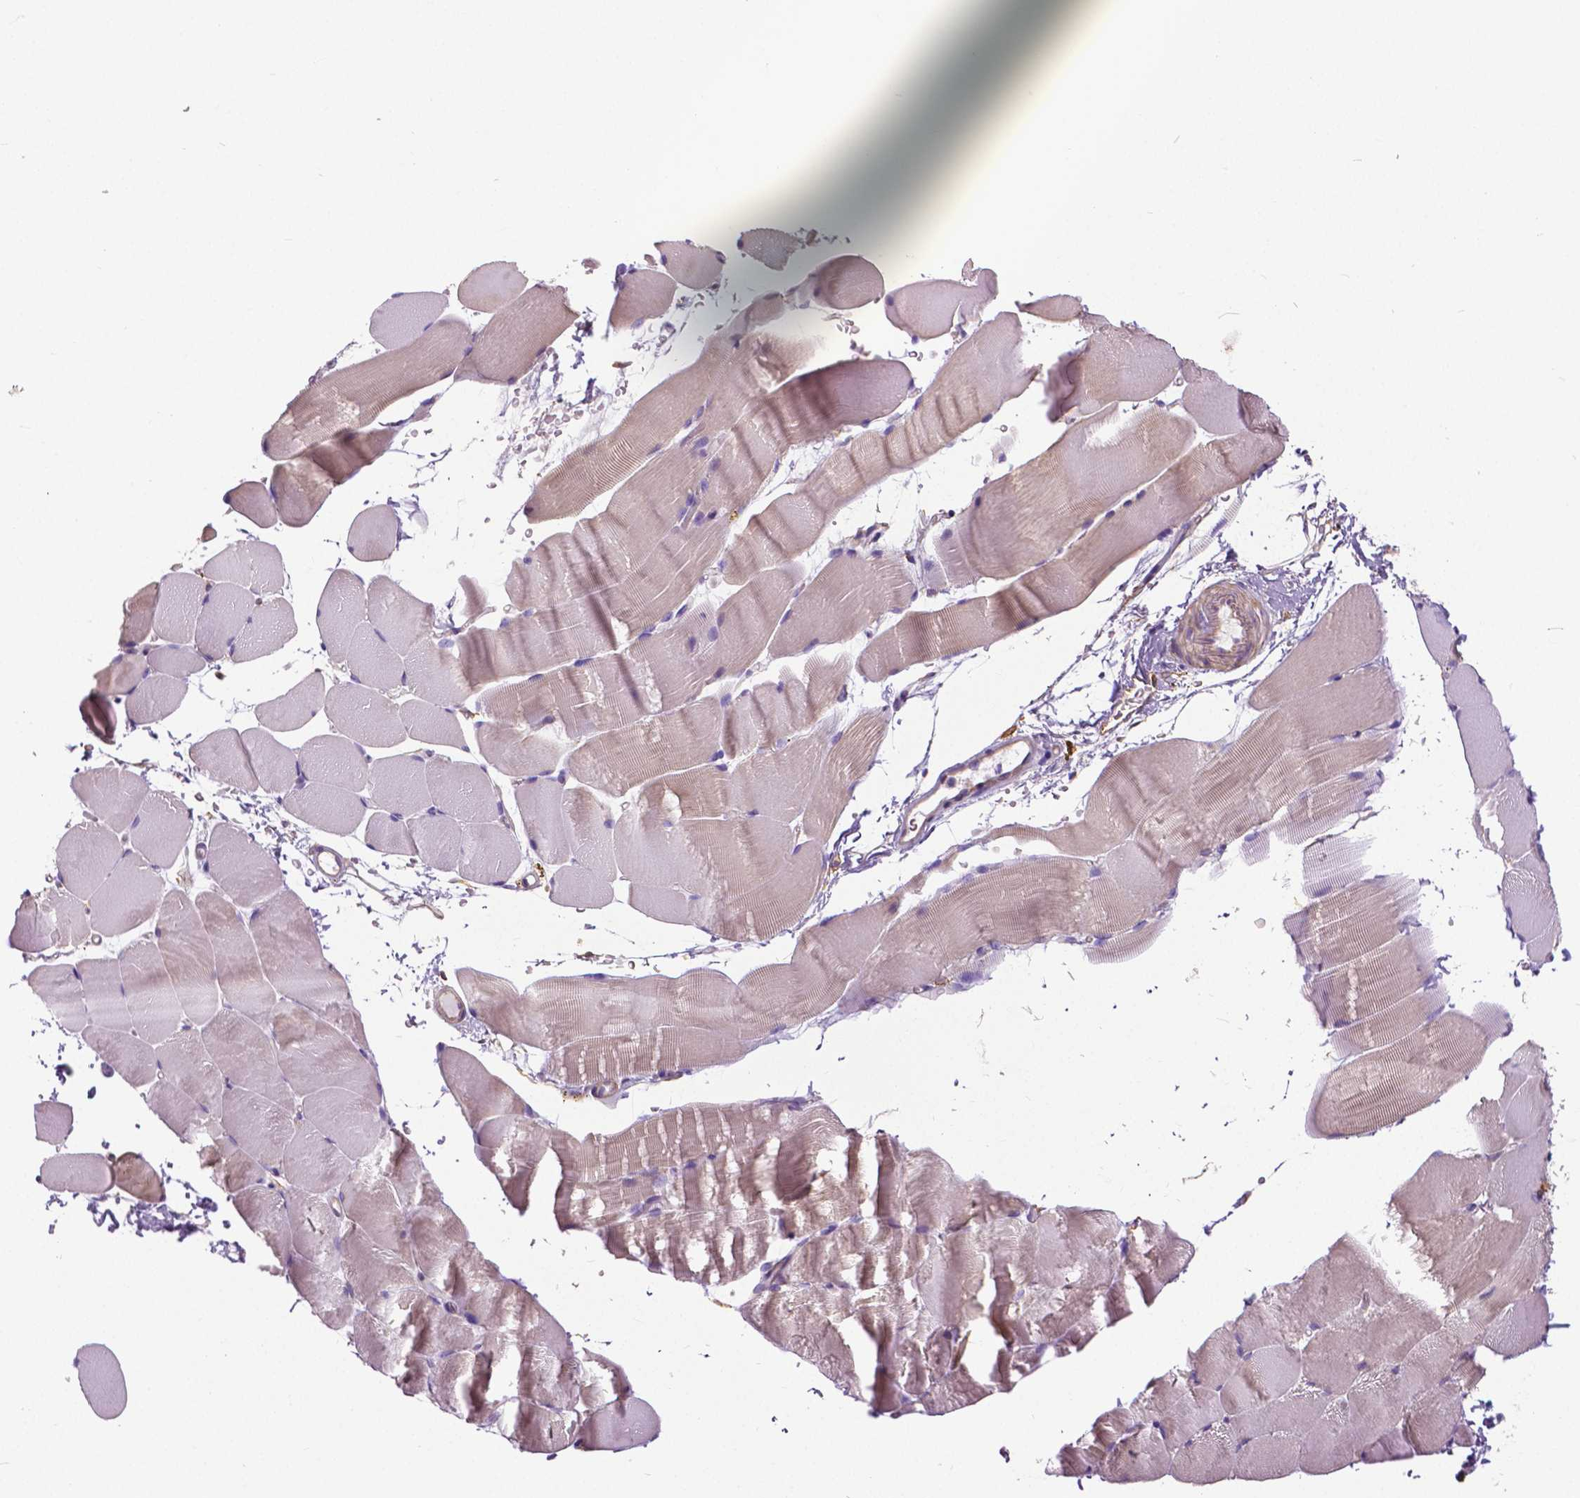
{"staining": {"intensity": "weak", "quantity": "25%-75%", "location": "cytoplasmic/membranous"}, "tissue": "skeletal muscle", "cell_type": "Myocytes", "image_type": "normal", "snomed": [{"axis": "morphology", "description": "Normal tissue, NOS"}, {"axis": "topography", "description": "Skeletal muscle"}], "caption": "IHC of benign skeletal muscle shows low levels of weak cytoplasmic/membranous positivity in about 25%-75% of myocytes. The staining is performed using DAB brown chromogen to label protein expression. The nuclei are counter-stained blue using hematoxylin.", "gene": "ANXA13", "patient": {"sex": "female", "age": 37}}